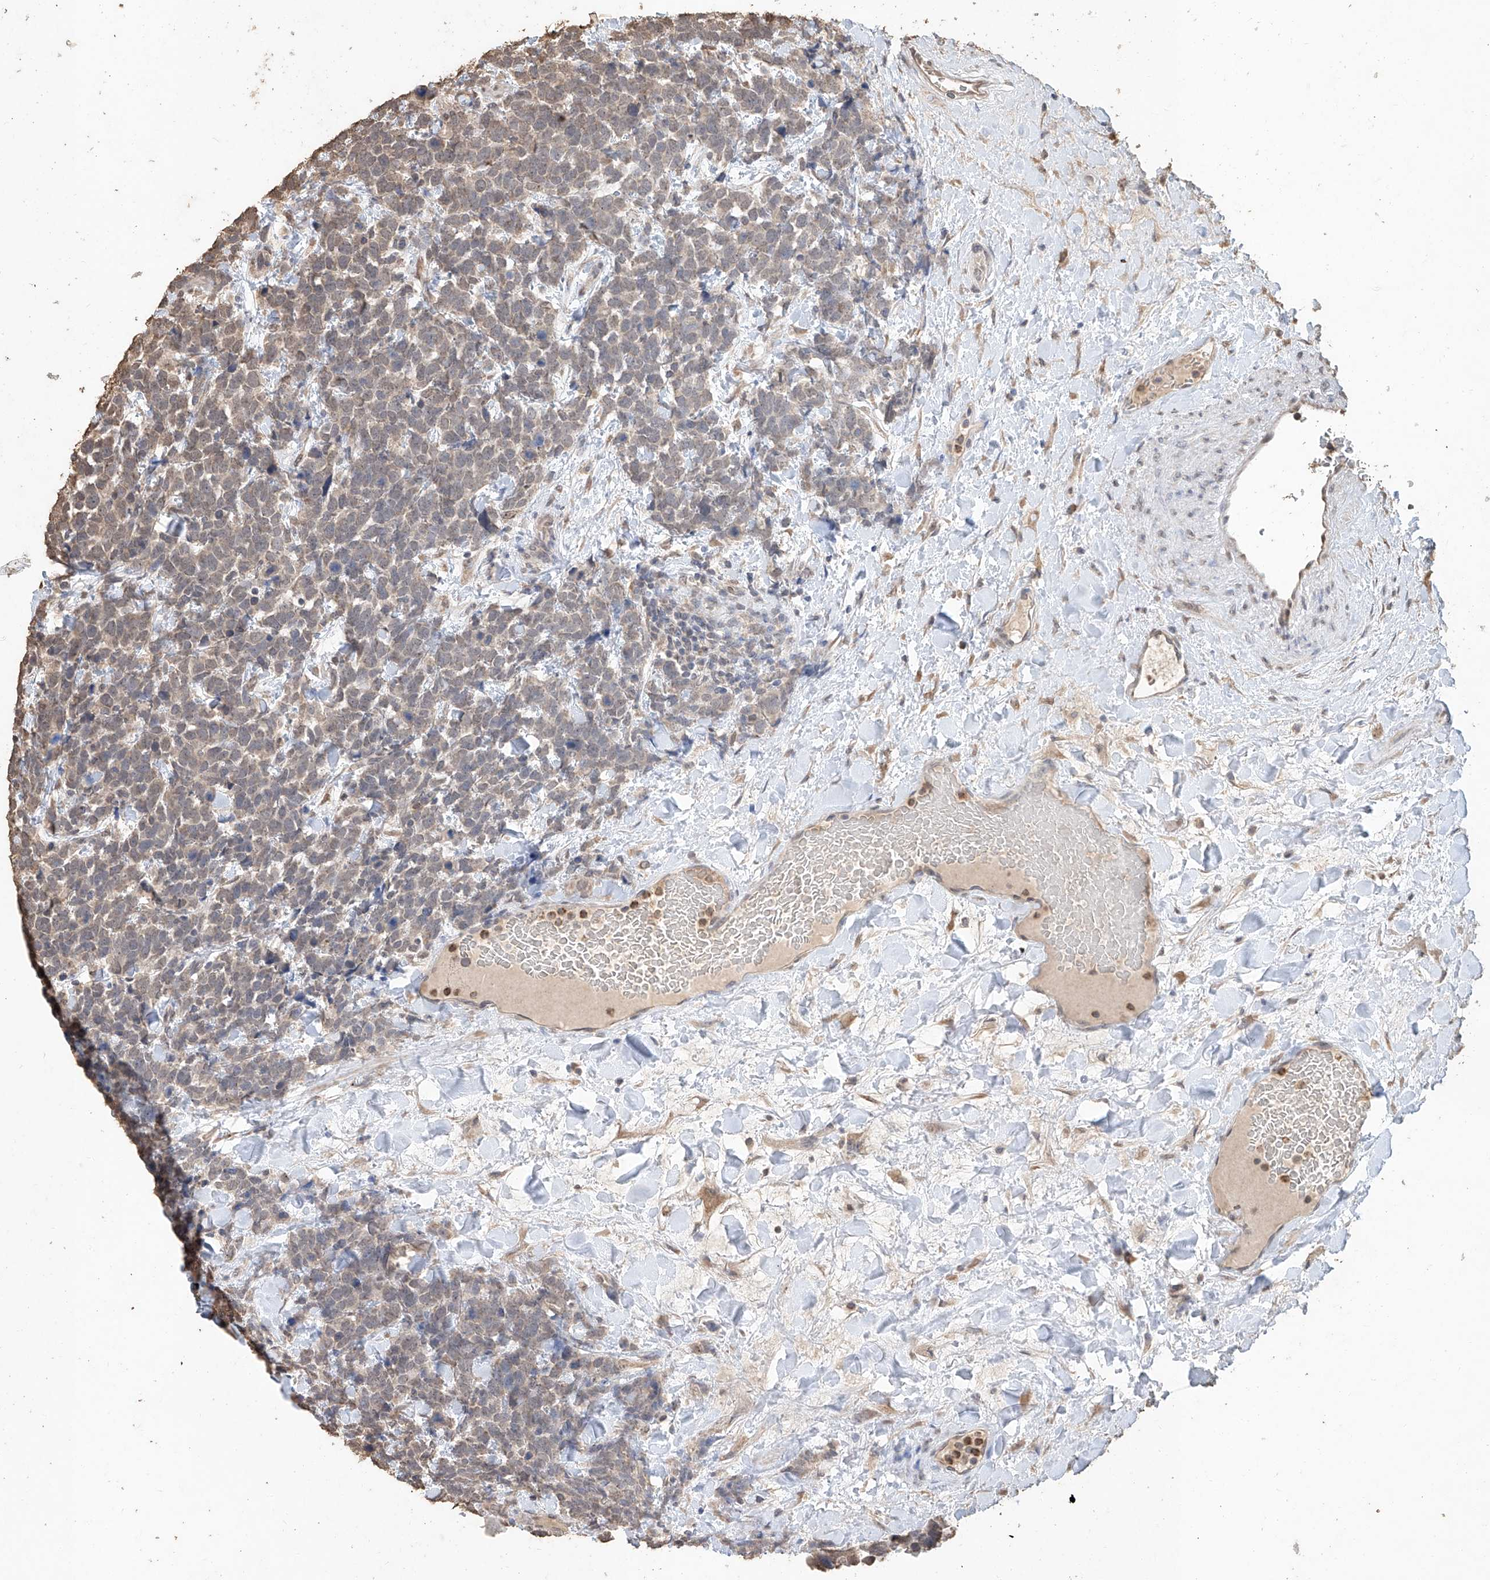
{"staining": {"intensity": "moderate", "quantity": "<25%", "location": "cytoplasmic/membranous"}, "tissue": "urothelial cancer", "cell_type": "Tumor cells", "image_type": "cancer", "snomed": [{"axis": "morphology", "description": "Urothelial carcinoma, High grade"}, {"axis": "topography", "description": "Urinary bladder"}], "caption": "Immunohistochemical staining of high-grade urothelial carcinoma exhibits low levels of moderate cytoplasmic/membranous protein positivity in about <25% of tumor cells.", "gene": "ELOVL1", "patient": {"sex": "female", "age": 82}}